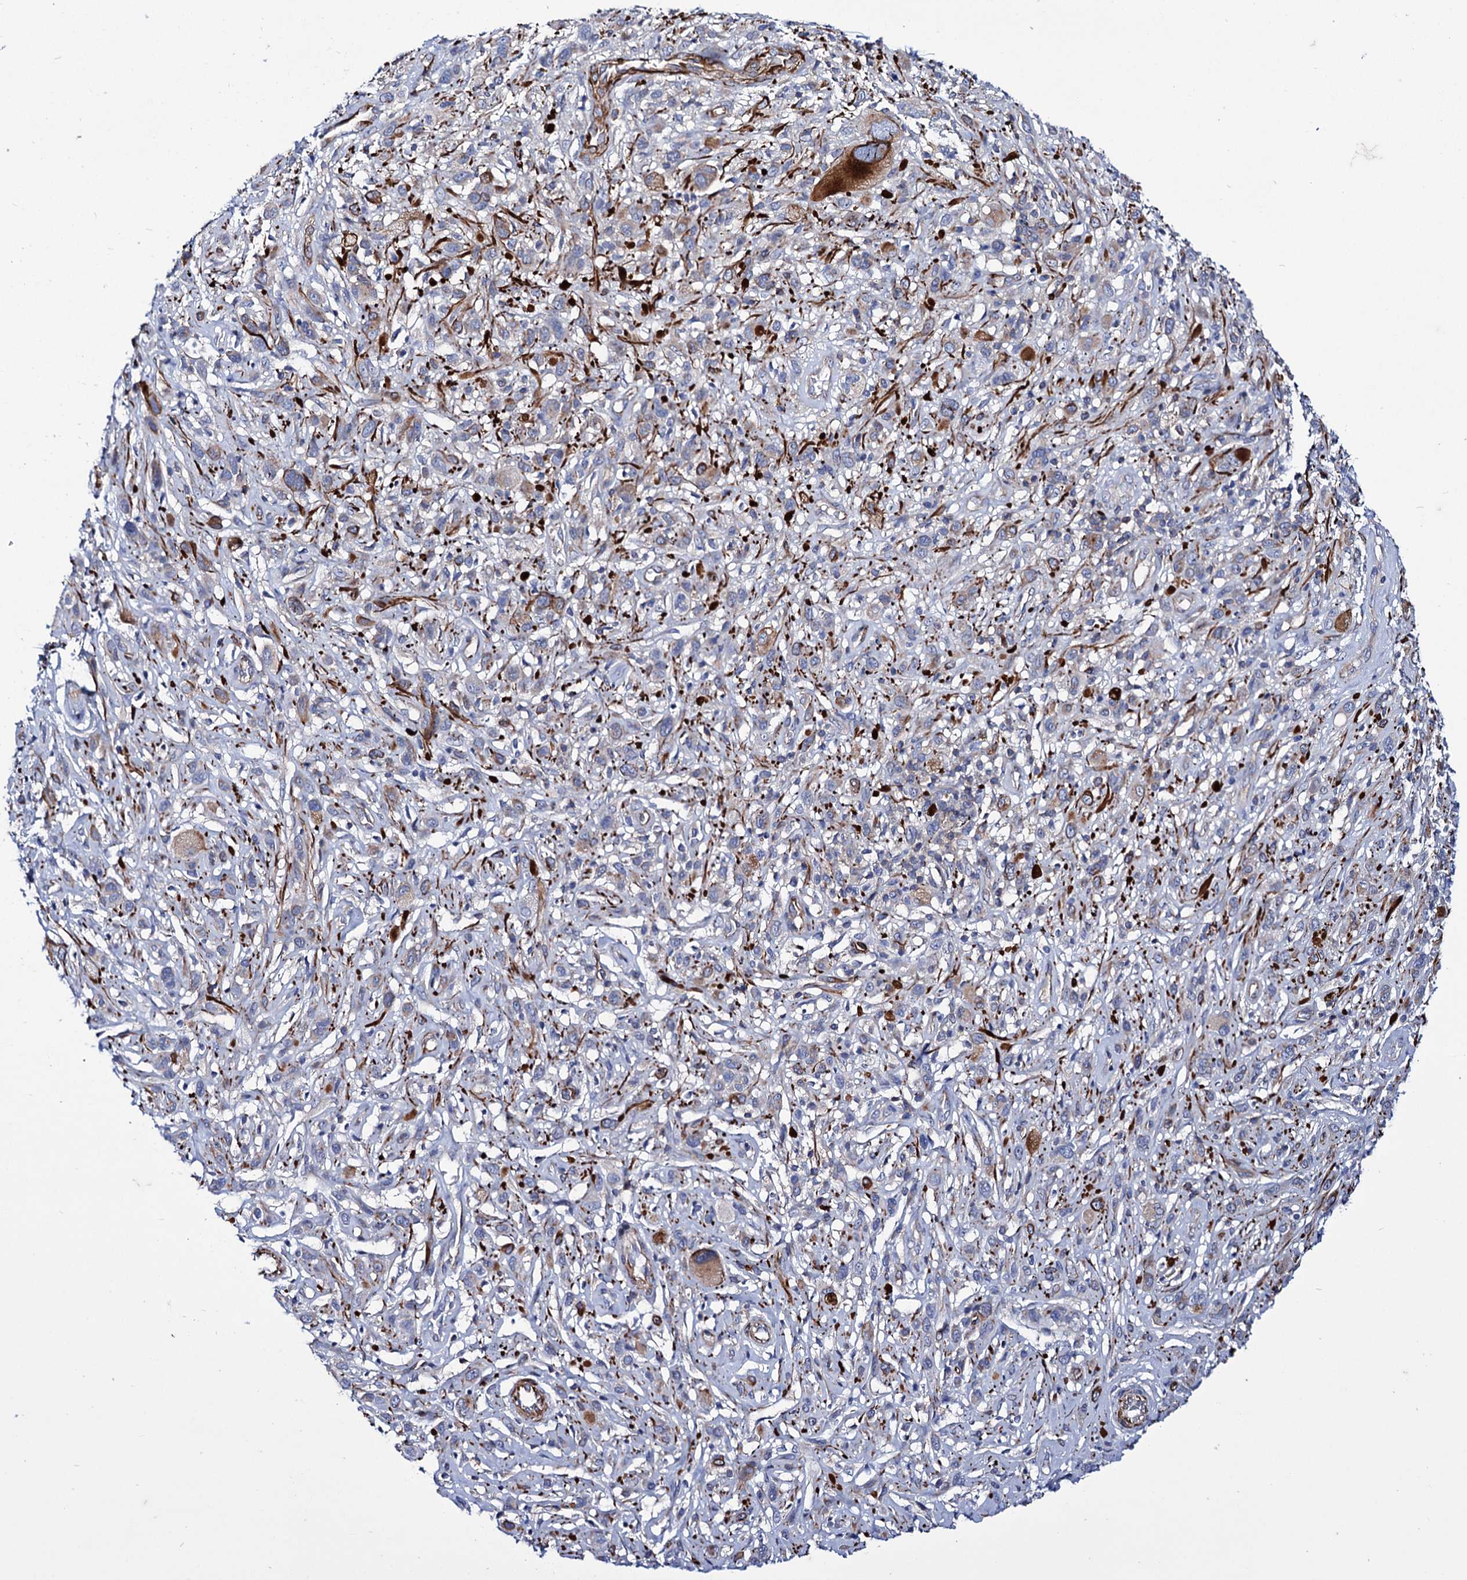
{"staining": {"intensity": "strong", "quantity": "<25%", "location": "cytoplasmic/membranous"}, "tissue": "melanoma", "cell_type": "Tumor cells", "image_type": "cancer", "snomed": [{"axis": "morphology", "description": "Malignant melanoma, NOS"}, {"axis": "topography", "description": "Skin of trunk"}], "caption": "Strong cytoplasmic/membranous expression for a protein is identified in approximately <25% of tumor cells of melanoma using immunohistochemistry (IHC).", "gene": "AXL", "patient": {"sex": "male", "age": 71}}